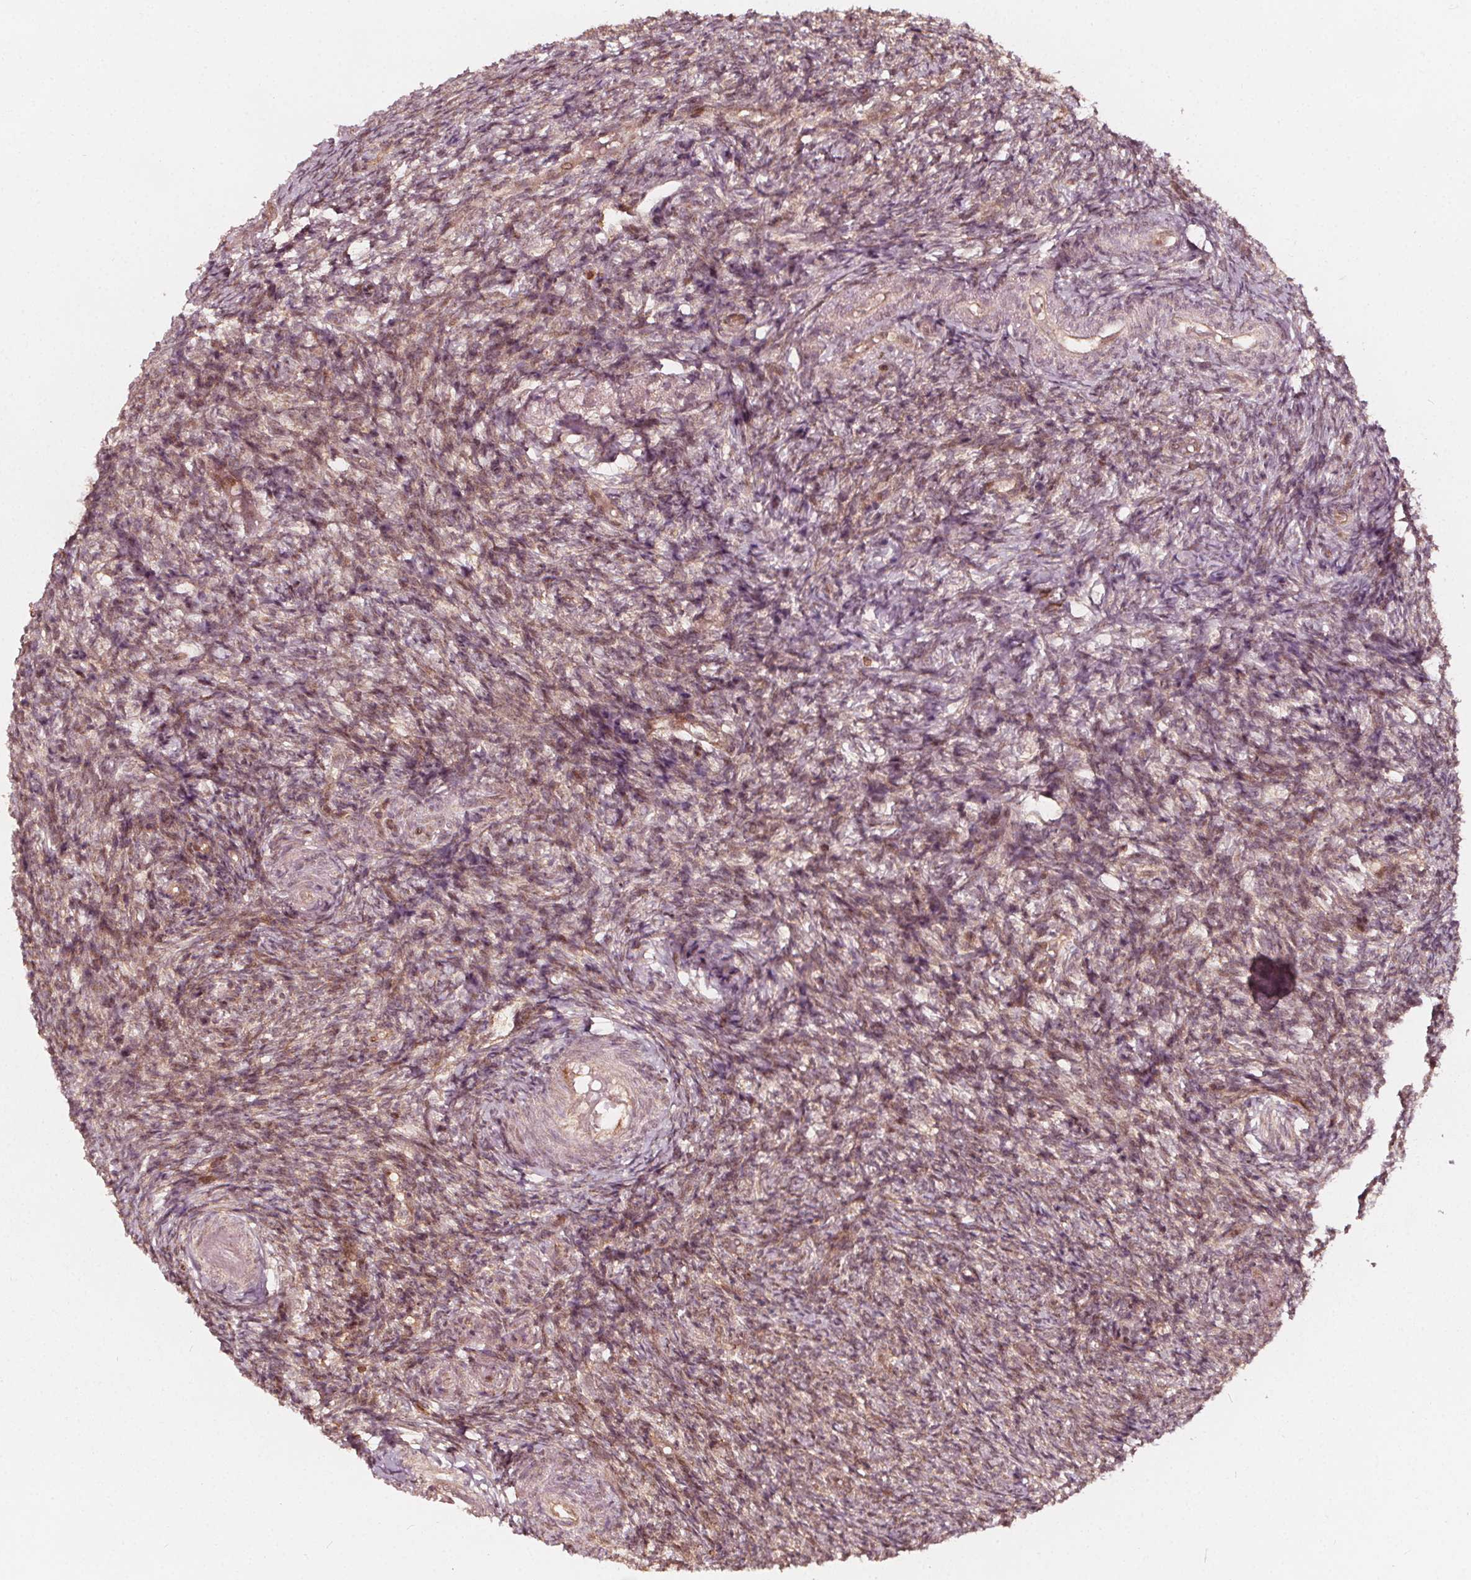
{"staining": {"intensity": "strong", "quantity": ">75%", "location": "cytoplasmic/membranous"}, "tissue": "ovary", "cell_type": "Follicle cells", "image_type": "normal", "snomed": [{"axis": "morphology", "description": "Normal tissue, NOS"}, {"axis": "topography", "description": "Ovary"}], "caption": "DAB immunohistochemical staining of unremarkable human ovary shows strong cytoplasmic/membranous protein expression in about >75% of follicle cells. (DAB (3,3'-diaminobenzidine) IHC with brightfield microscopy, high magnification).", "gene": "AIP", "patient": {"sex": "female", "age": 39}}